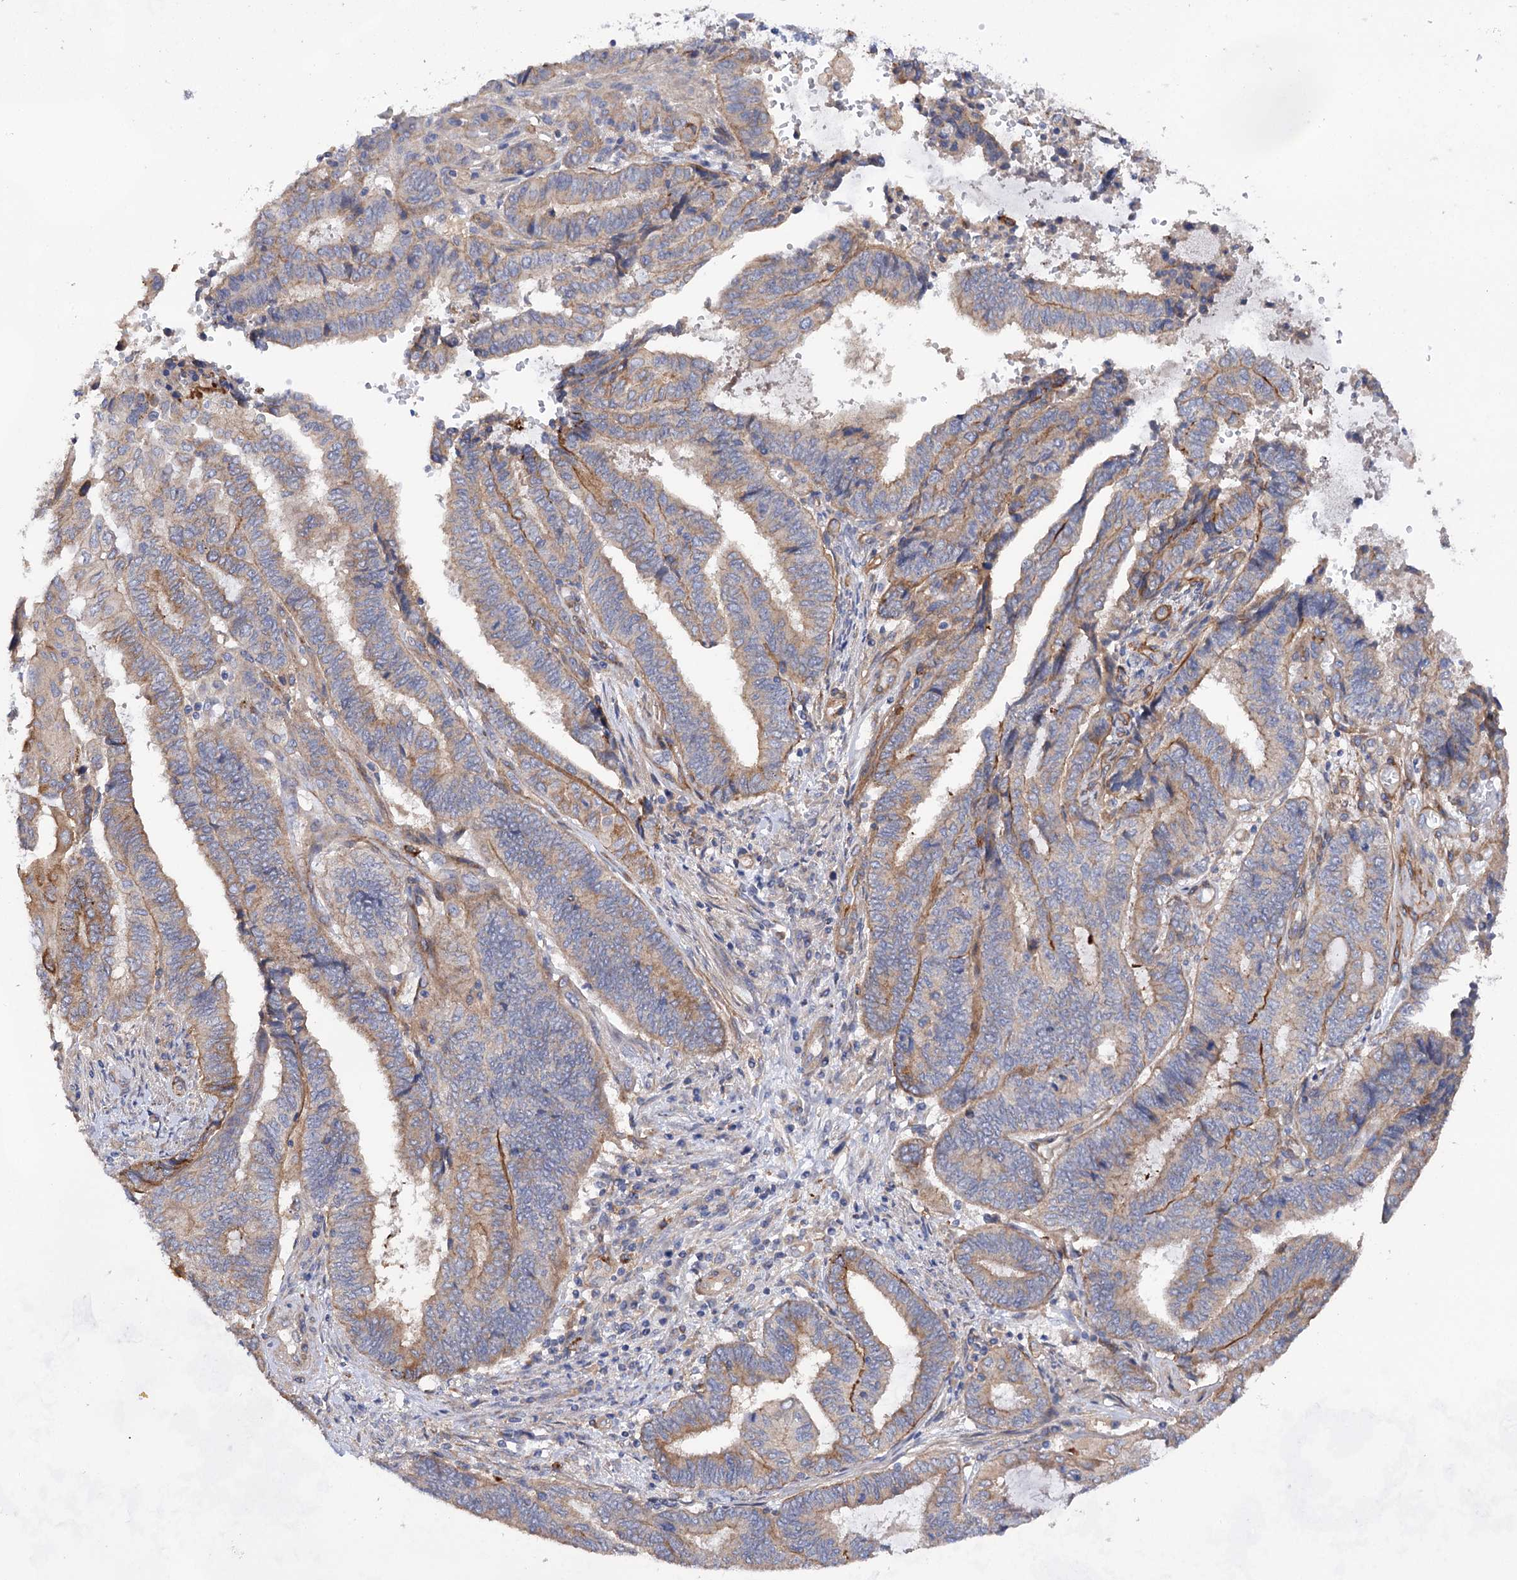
{"staining": {"intensity": "weak", "quantity": "<25%", "location": "cytoplasmic/membranous"}, "tissue": "endometrial cancer", "cell_type": "Tumor cells", "image_type": "cancer", "snomed": [{"axis": "morphology", "description": "Adenocarcinoma, NOS"}, {"axis": "topography", "description": "Uterus"}, {"axis": "topography", "description": "Endometrium"}], "caption": "High power microscopy image of an IHC image of endometrial adenocarcinoma, revealing no significant expression in tumor cells. (Brightfield microscopy of DAB (3,3'-diaminobenzidine) IHC at high magnification).", "gene": "CSAD", "patient": {"sex": "female", "age": 70}}